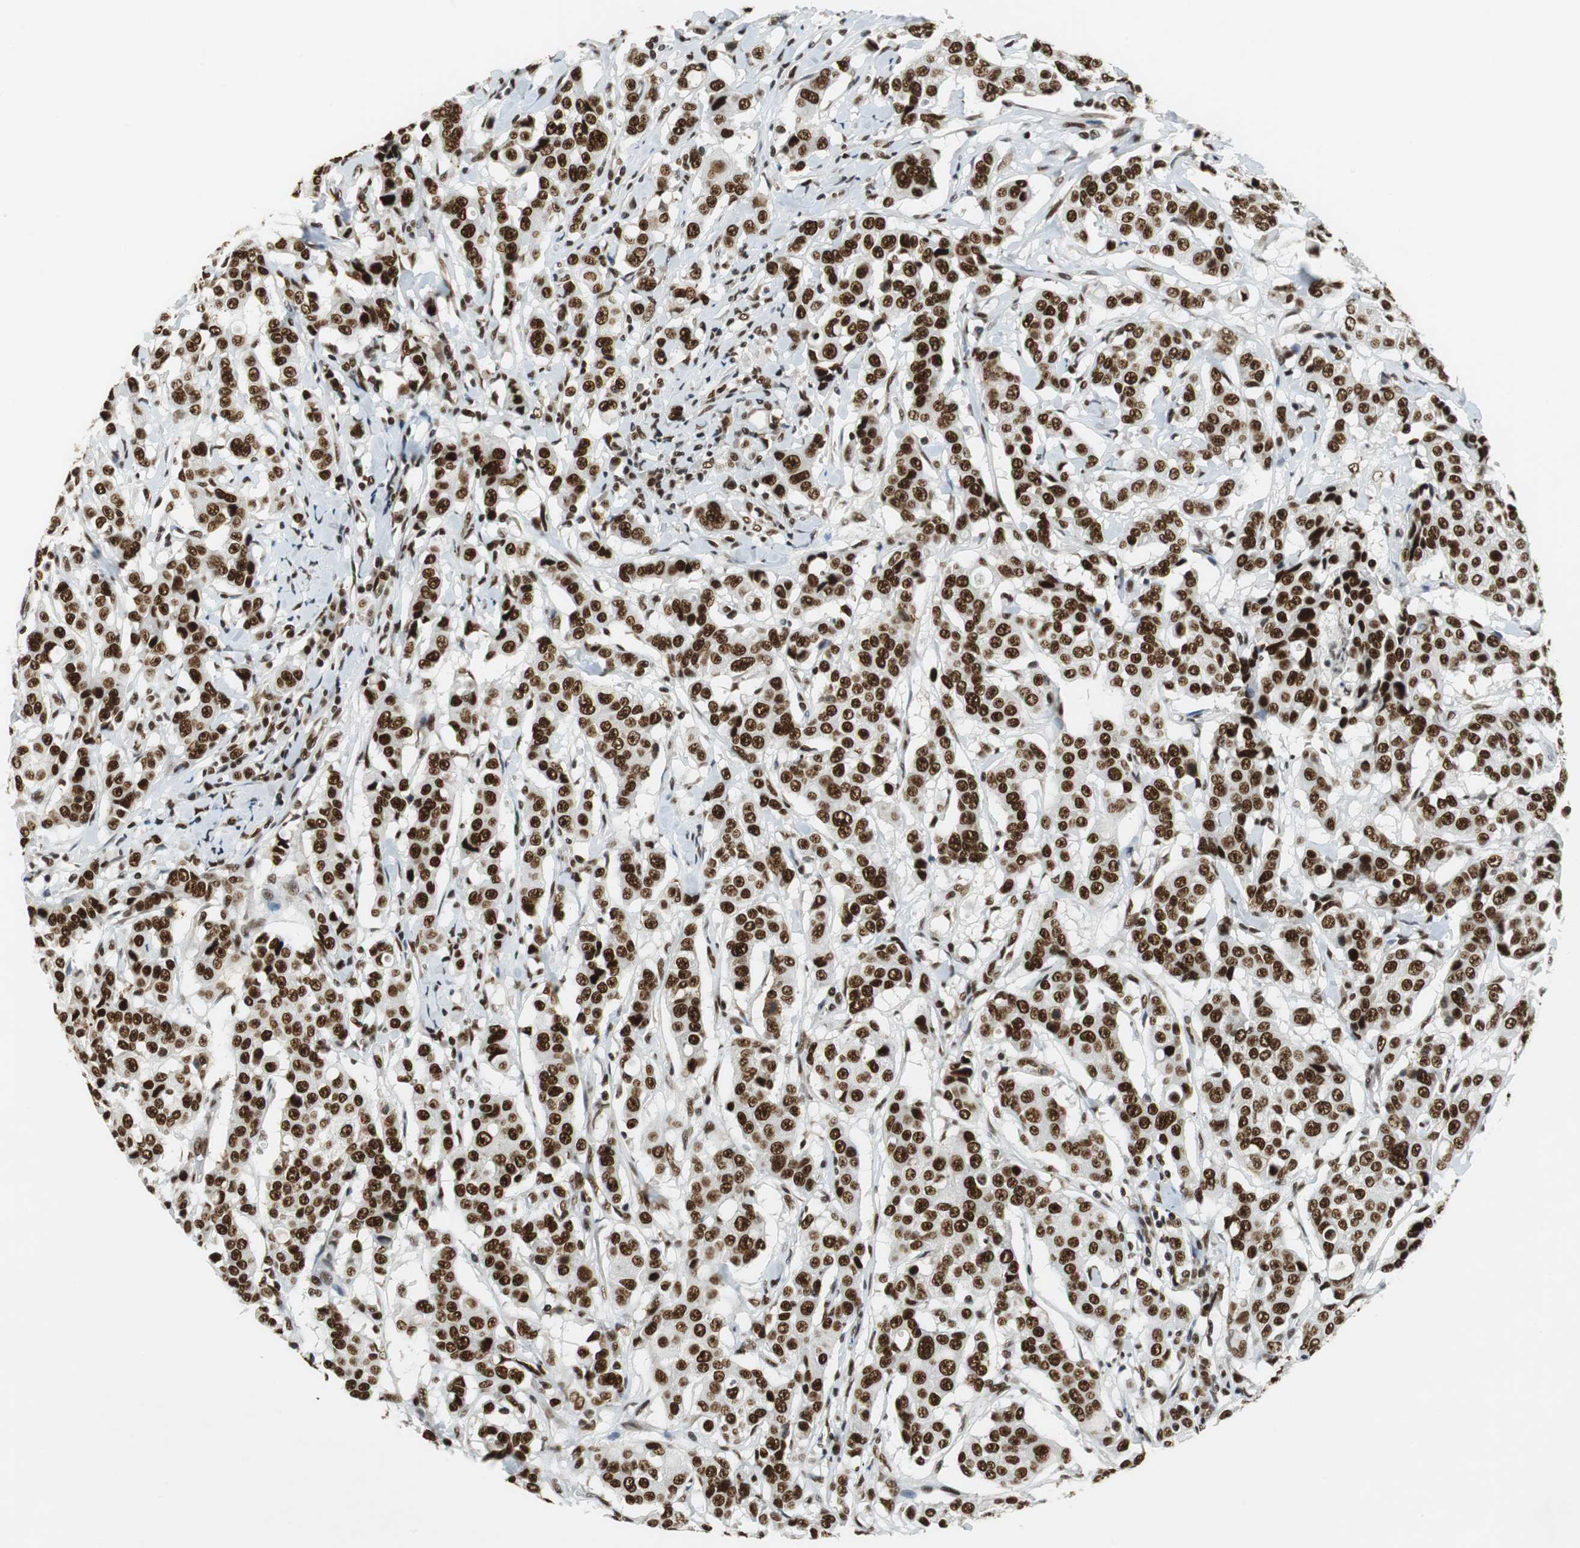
{"staining": {"intensity": "strong", "quantity": ">75%", "location": "nuclear"}, "tissue": "breast cancer", "cell_type": "Tumor cells", "image_type": "cancer", "snomed": [{"axis": "morphology", "description": "Duct carcinoma"}, {"axis": "topography", "description": "Breast"}], "caption": "Invasive ductal carcinoma (breast) stained with DAB (3,3'-diaminobenzidine) immunohistochemistry (IHC) displays high levels of strong nuclear staining in about >75% of tumor cells.", "gene": "PRKDC", "patient": {"sex": "female", "age": 27}}